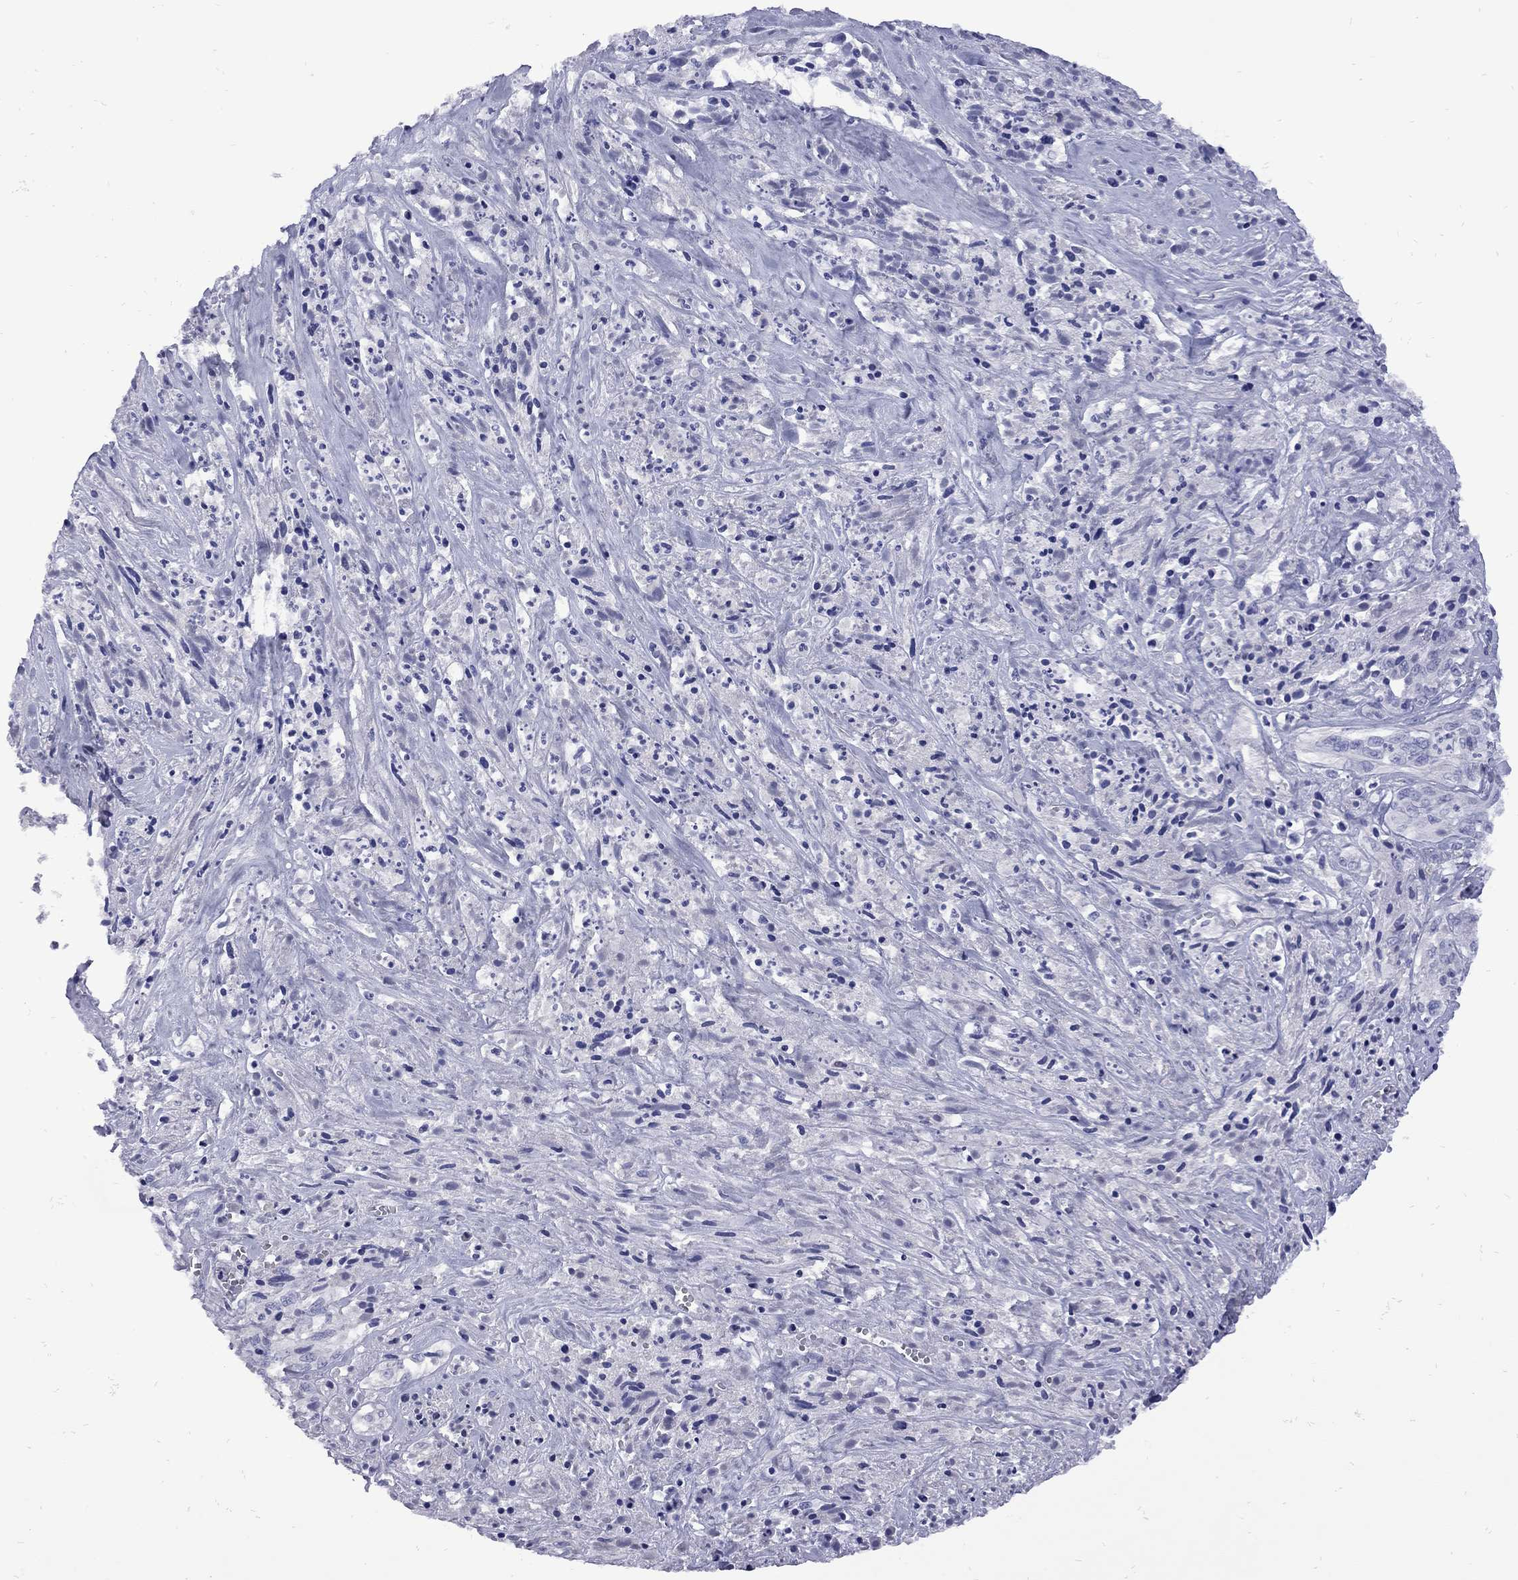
{"staining": {"intensity": "negative", "quantity": "none", "location": "none"}, "tissue": "melanoma", "cell_type": "Tumor cells", "image_type": "cancer", "snomed": [{"axis": "morphology", "description": "Malignant melanoma, NOS"}, {"axis": "topography", "description": "Skin"}], "caption": "DAB immunohistochemical staining of melanoma demonstrates no significant expression in tumor cells. The staining is performed using DAB (3,3'-diaminobenzidine) brown chromogen with nuclei counter-stained in using hematoxylin.", "gene": "EPPIN", "patient": {"sex": "female", "age": 91}}